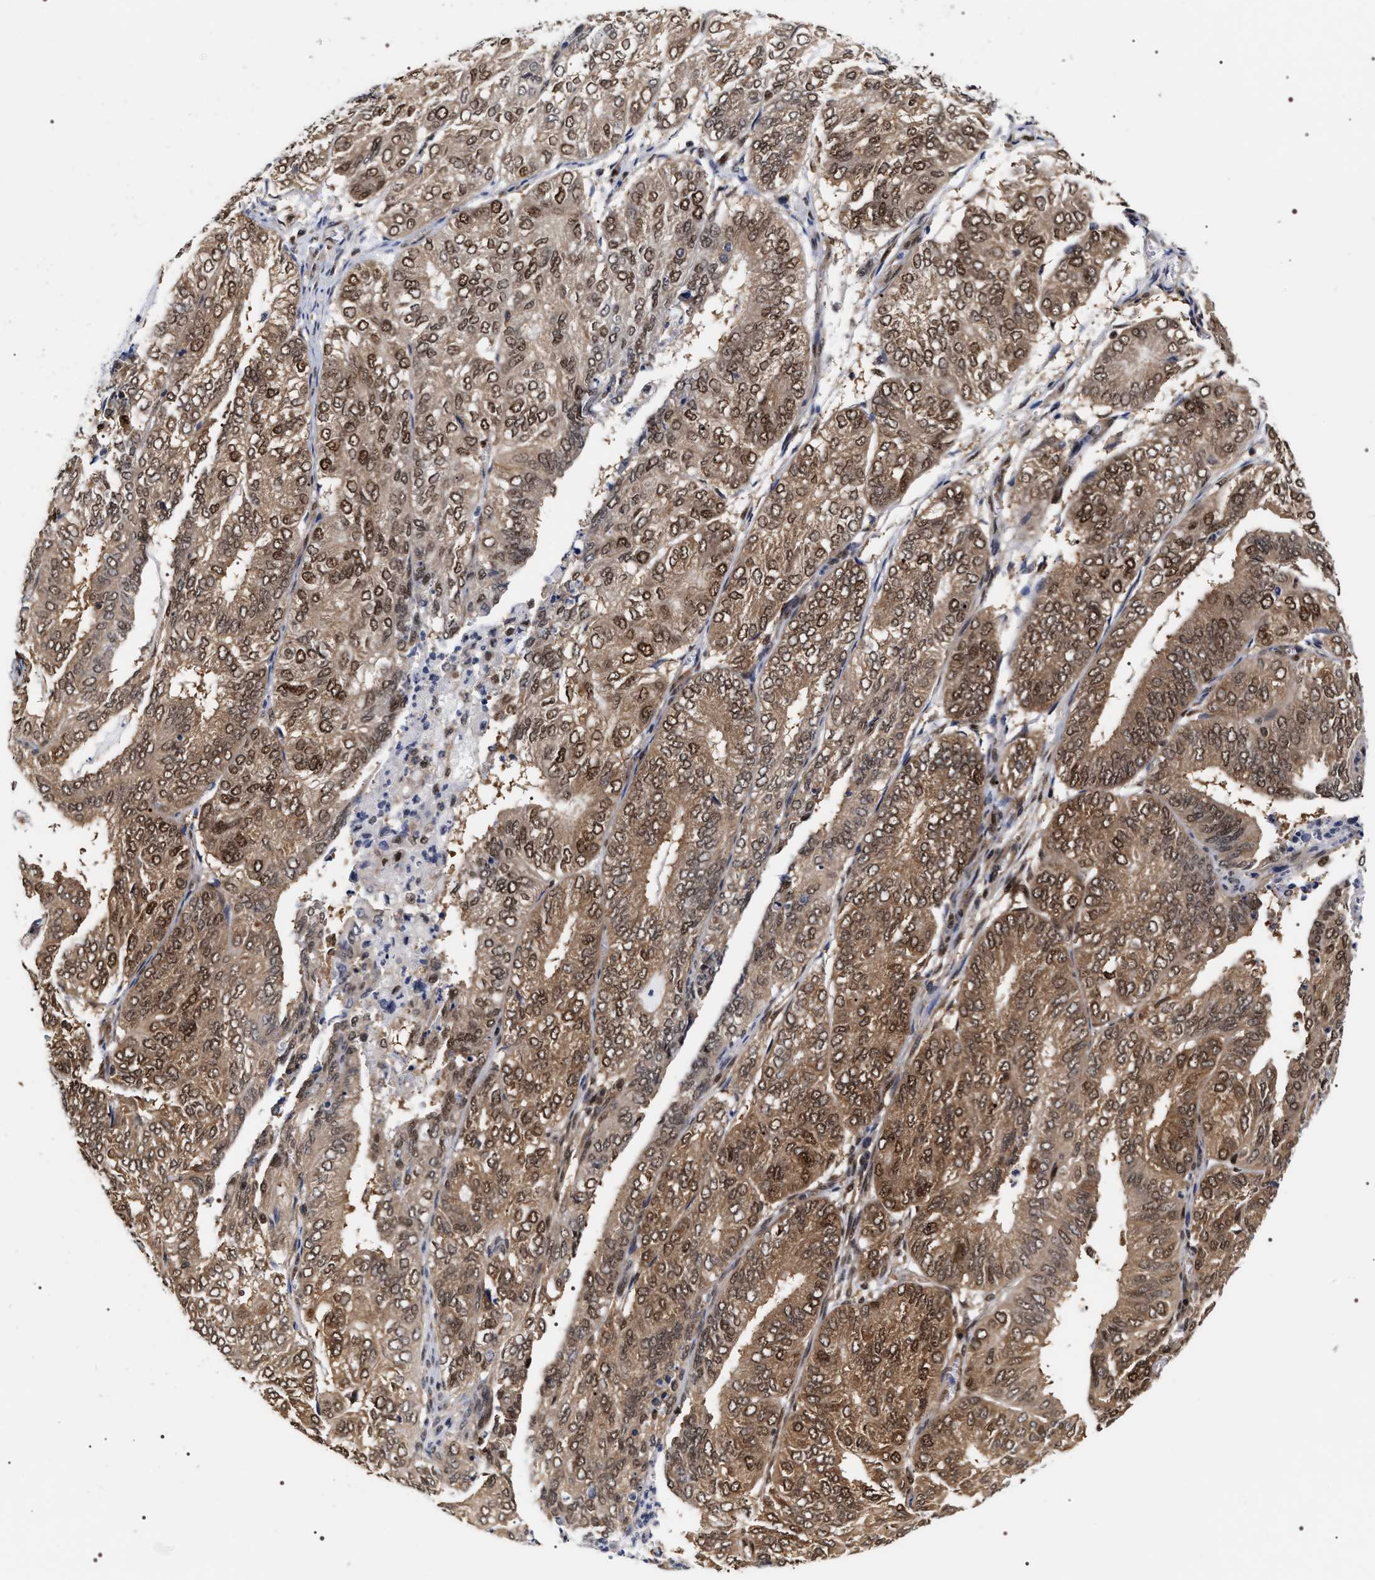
{"staining": {"intensity": "moderate", "quantity": ">75%", "location": "cytoplasmic/membranous,nuclear"}, "tissue": "endometrial cancer", "cell_type": "Tumor cells", "image_type": "cancer", "snomed": [{"axis": "morphology", "description": "Adenocarcinoma, NOS"}, {"axis": "topography", "description": "Uterus"}], "caption": "Endometrial cancer (adenocarcinoma) was stained to show a protein in brown. There is medium levels of moderate cytoplasmic/membranous and nuclear expression in about >75% of tumor cells. (Stains: DAB (3,3'-diaminobenzidine) in brown, nuclei in blue, Microscopy: brightfield microscopy at high magnification).", "gene": "BAG6", "patient": {"sex": "female", "age": 60}}